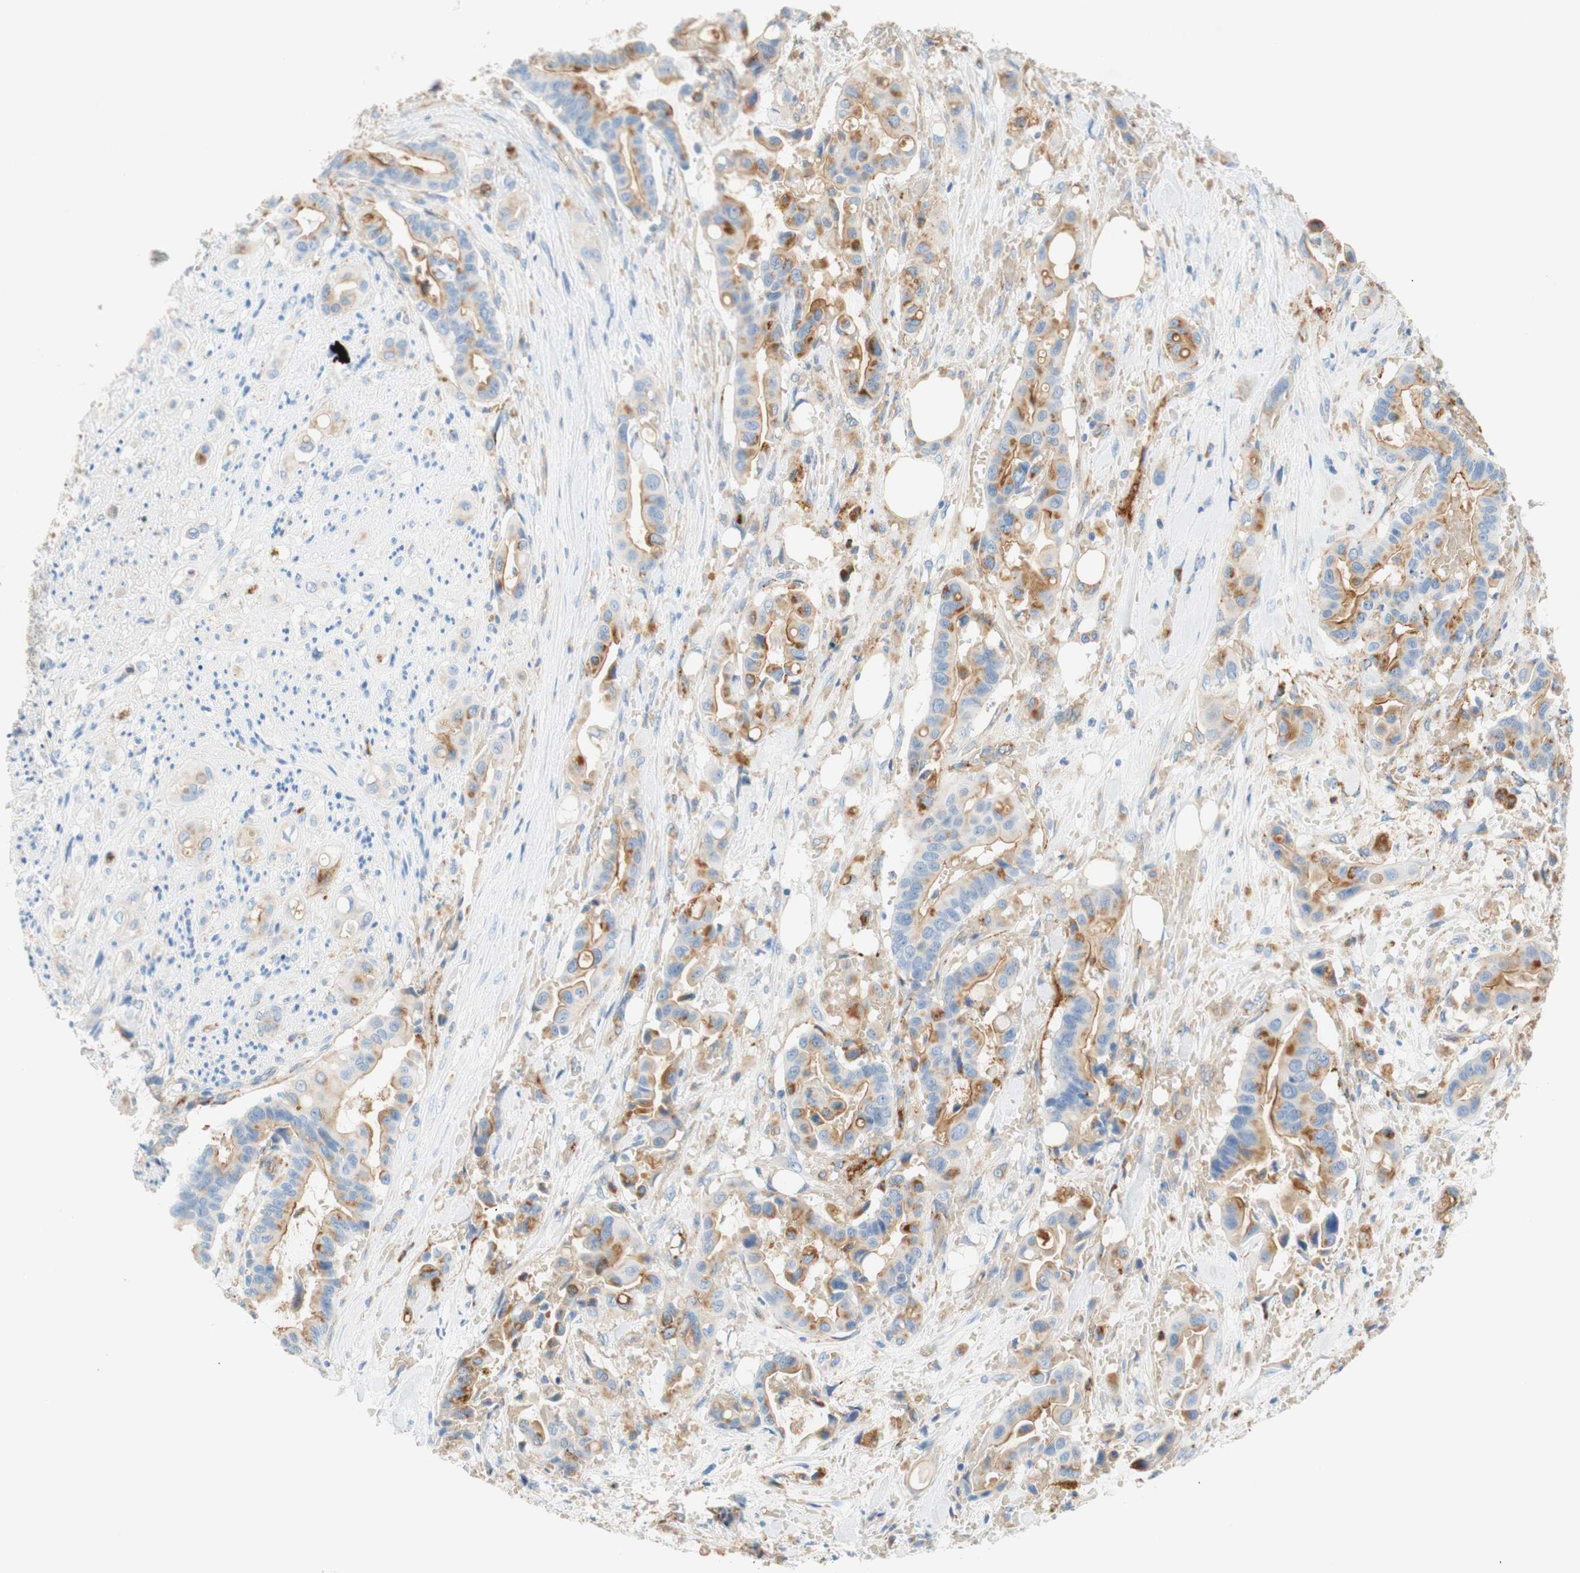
{"staining": {"intensity": "weak", "quantity": "25%-75%", "location": "cytoplasmic/membranous"}, "tissue": "liver cancer", "cell_type": "Tumor cells", "image_type": "cancer", "snomed": [{"axis": "morphology", "description": "Cholangiocarcinoma"}, {"axis": "topography", "description": "Liver"}], "caption": "Cholangiocarcinoma (liver) stained with a protein marker reveals weak staining in tumor cells.", "gene": "STOM", "patient": {"sex": "female", "age": 61}}